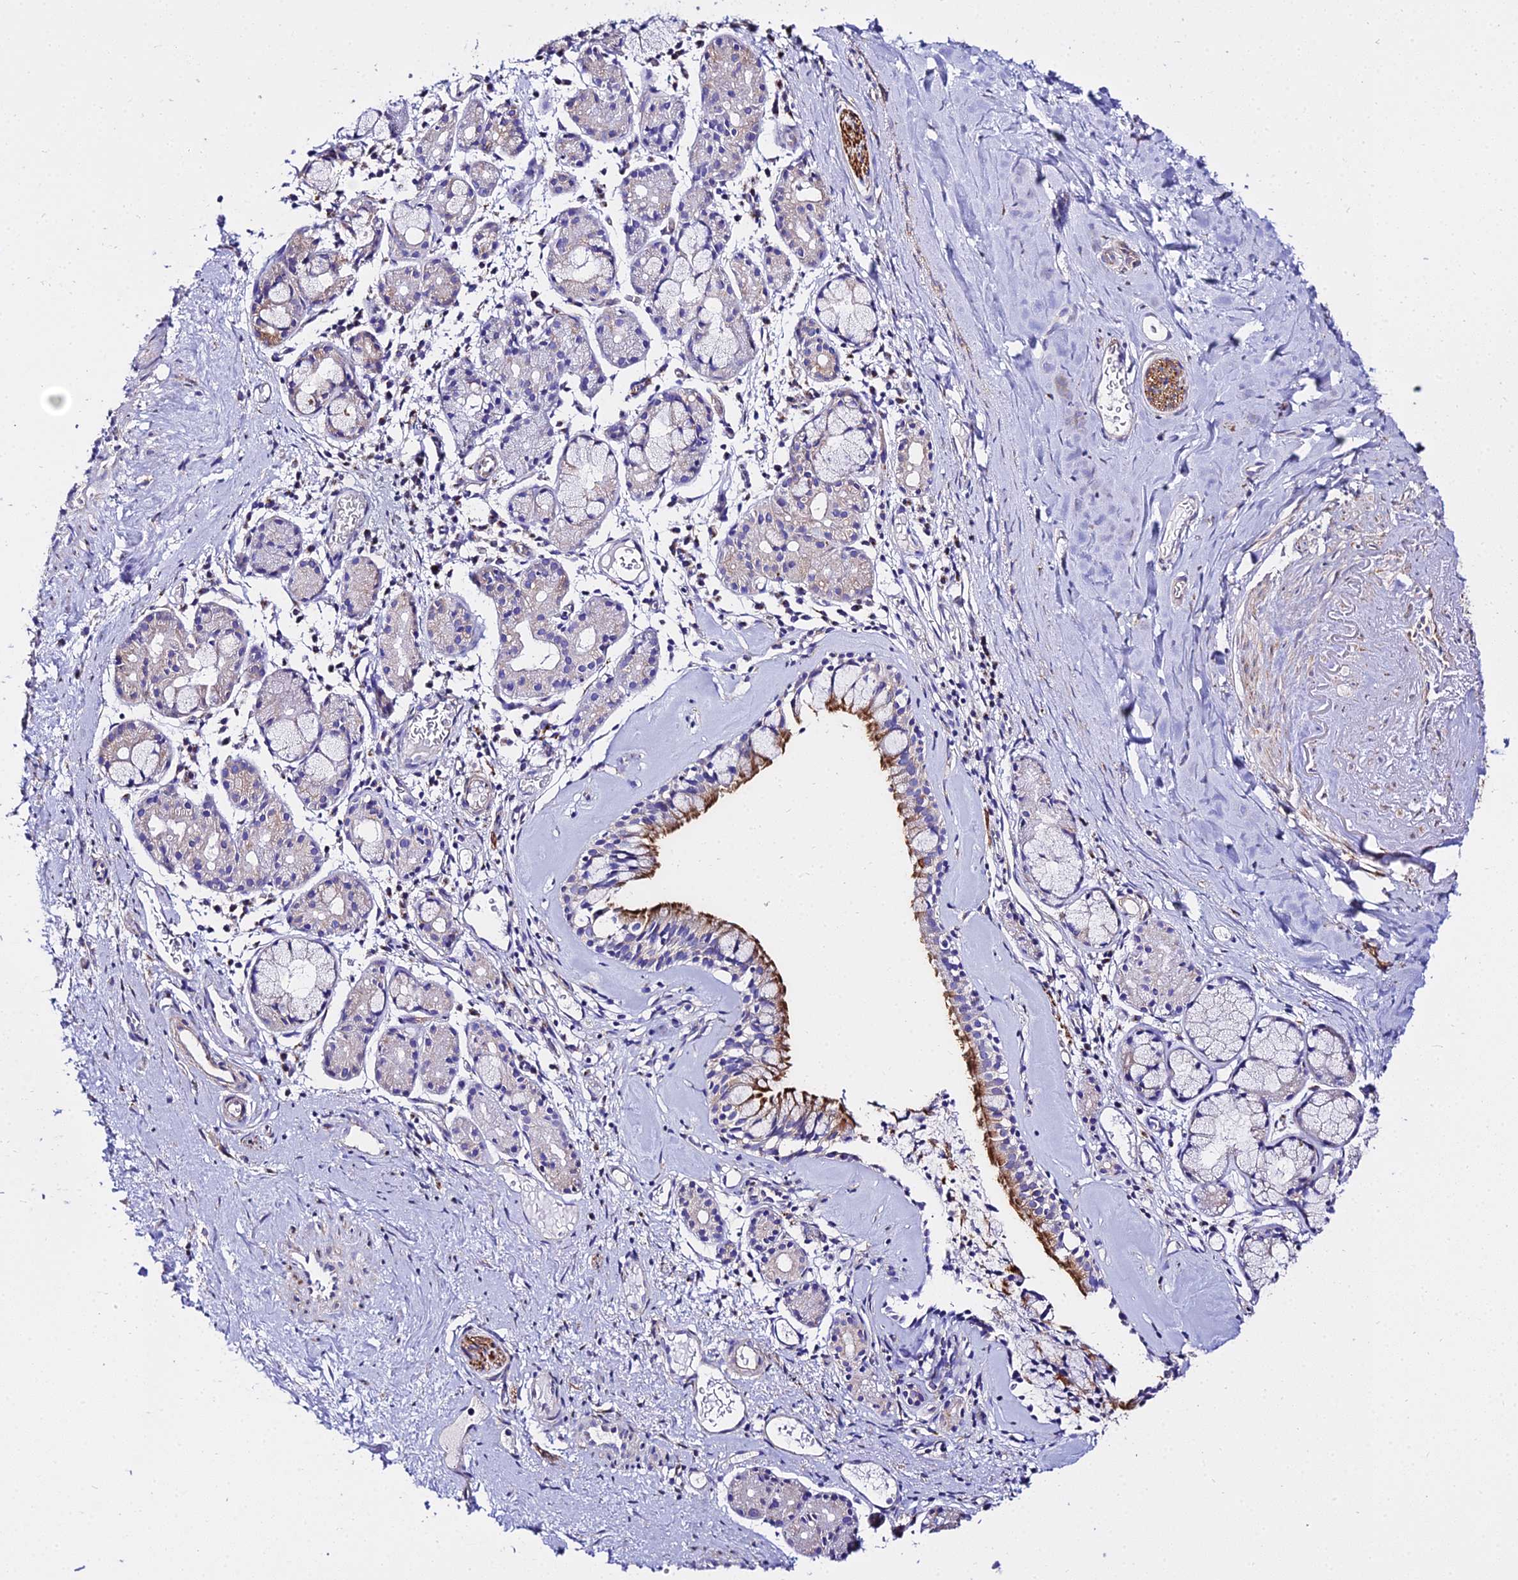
{"staining": {"intensity": "strong", "quantity": ">75%", "location": "cytoplasmic/membranous"}, "tissue": "nasopharynx", "cell_type": "Respiratory epithelial cells", "image_type": "normal", "snomed": [{"axis": "morphology", "description": "Normal tissue, NOS"}, {"axis": "topography", "description": "Nasopharynx"}], "caption": "Nasopharynx stained with IHC demonstrates strong cytoplasmic/membranous positivity in approximately >75% of respiratory epithelial cells.", "gene": "TUBA1A", "patient": {"sex": "male", "age": 82}}